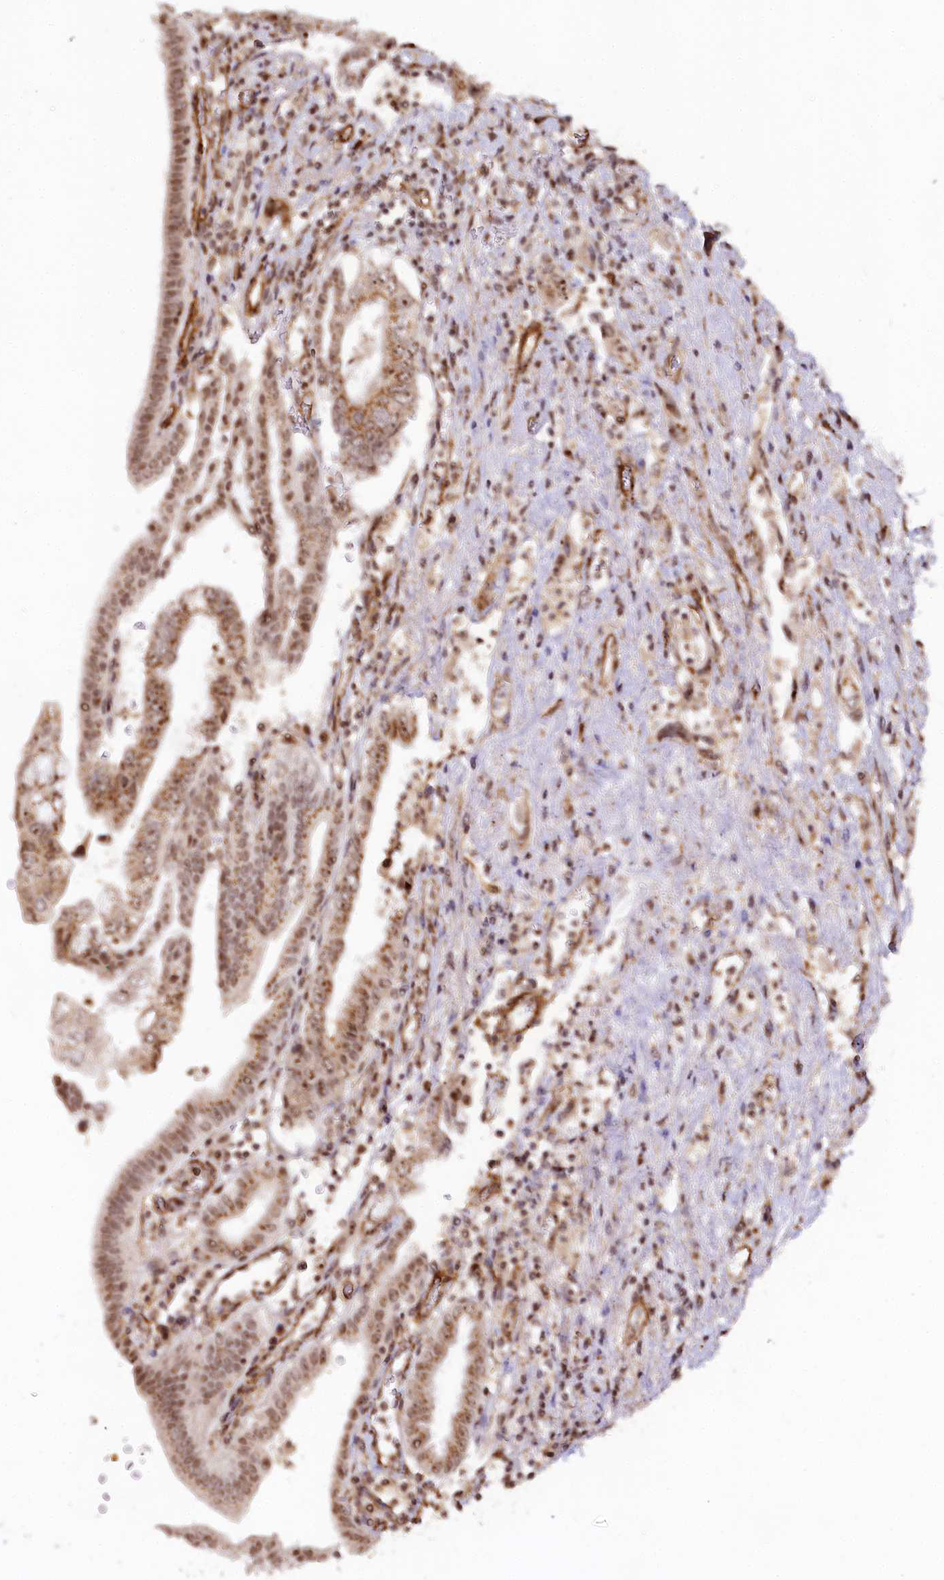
{"staining": {"intensity": "moderate", "quantity": ">75%", "location": "cytoplasmic/membranous,nuclear"}, "tissue": "pancreatic cancer", "cell_type": "Tumor cells", "image_type": "cancer", "snomed": [{"axis": "morphology", "description": "Adenocarcinoma, NOS"}, {"axis": "topography", "description": "Pancreas"}], "caption": "IHC micrograph of neoplastic tissue: pancreatic cancer (adenocarcinoma) stained using IHC displays medium levels of moderate protein expression localized specifically in the cytoplasmic/membranous and nuclear of tumor cells, appearing as a cytoplasmic/membranous and nuclear brown color.", "gene": "GNL3L", "patient": {"sex": "female", "age": 73}}